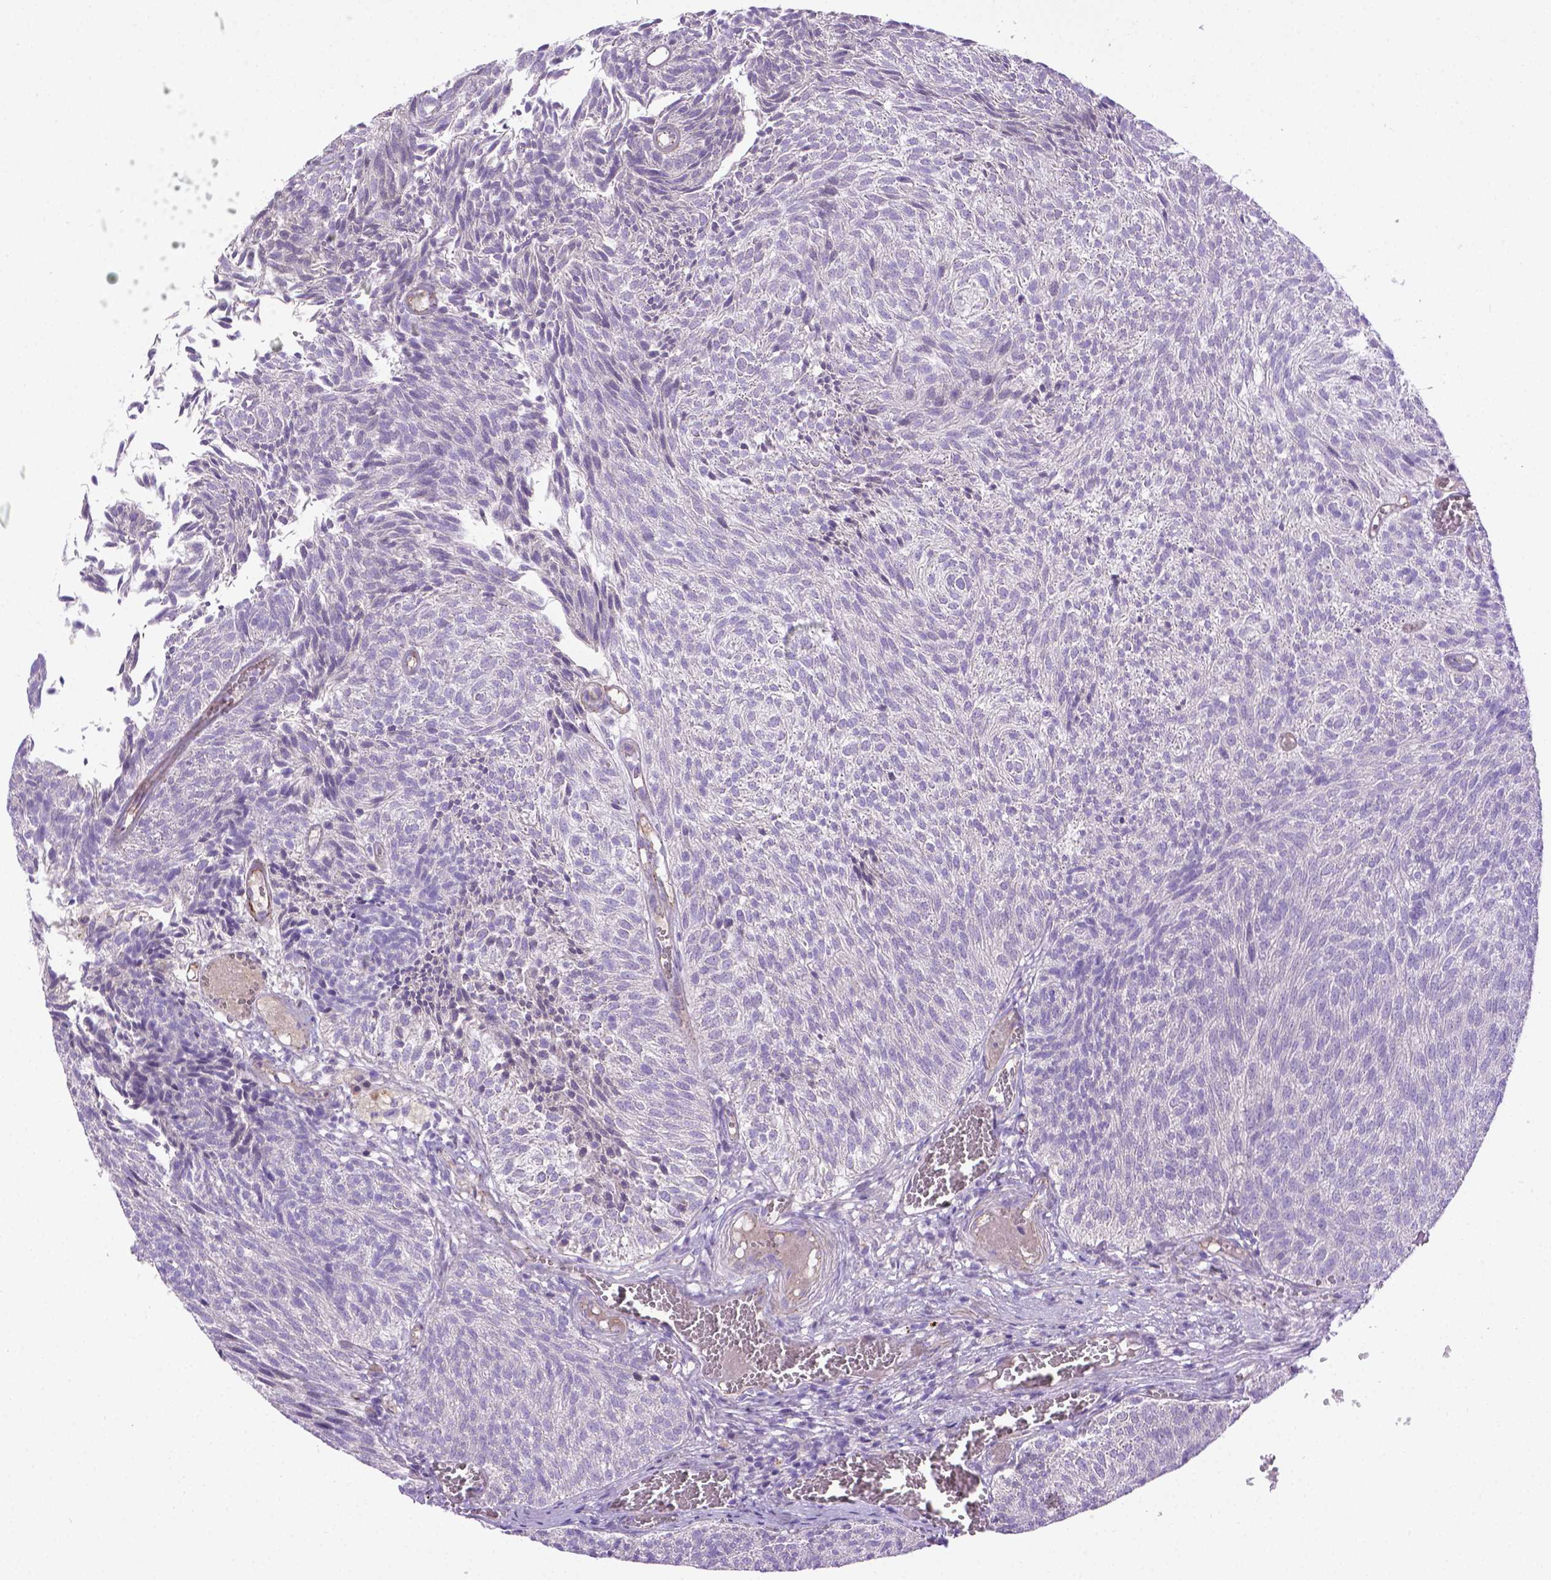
{"staining": {"intensity": "negative", "quantity": "none", "location": "none"}, "tissue": "urothelial cancer", "cell_type": "Tumor cells", "image_type": "cancer", "snomed": [{"axis": "morphology", "description": "Urothelial carcinoma, Low grade"}, {"axis": "topography", "description": "Urinary bladder"}], "caption": "This image is of low-grade urothelial carcinoma stained with immunohistochemistry to label a protein in brown with the nuclei are counter-stained blue. There is no staining in tumor cells. The staining was performed using DAB to visualize the protein expression in brown, while the nuclei were stained in blue with hematoxylin (Magnification: 20x).", "gene": "CCER2", "patient": {"sex": "male", "age": 77}}